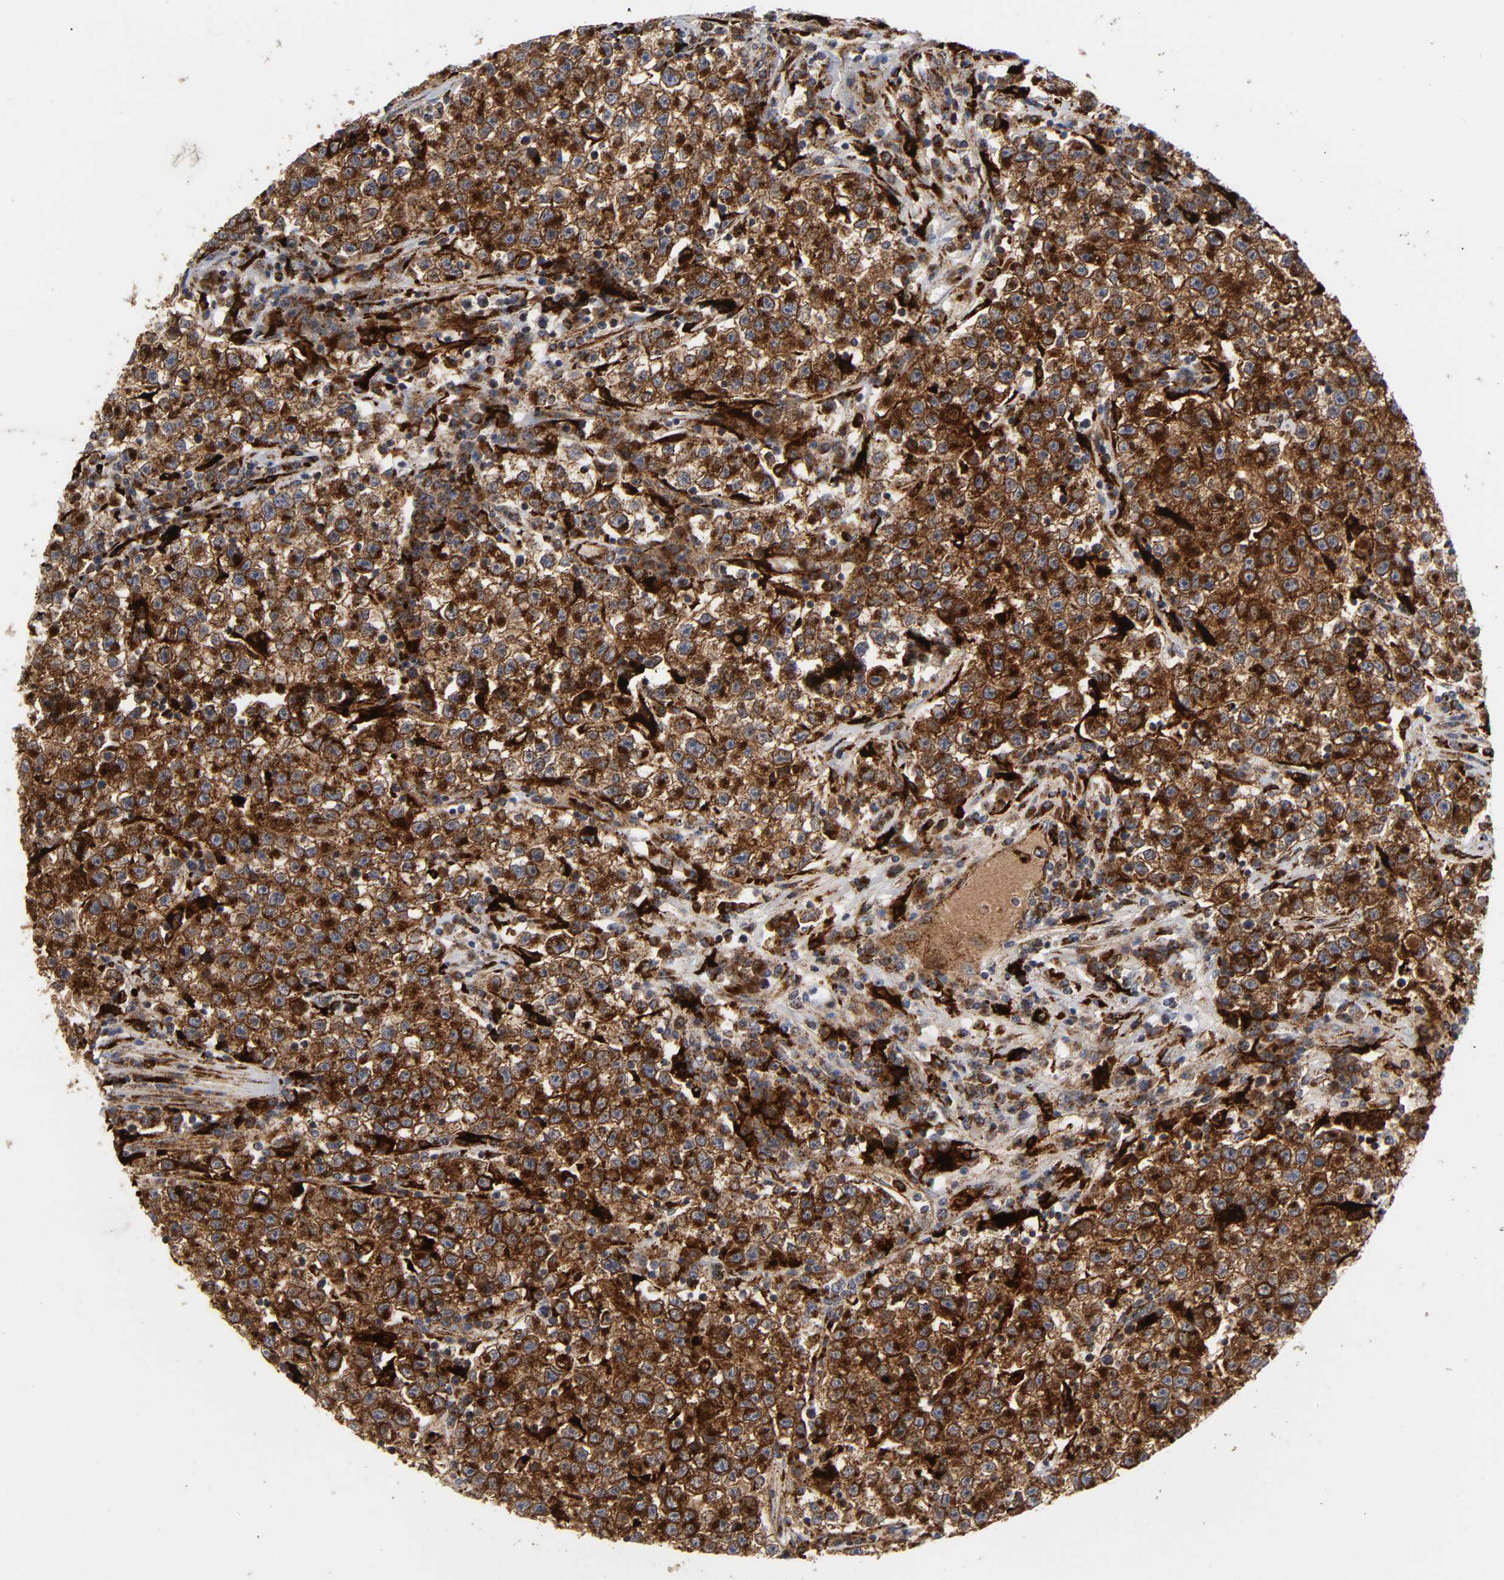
{"staining": {"intensity": "strong", "quantity": ">75%", "location": "cytoplasmic/membranous"}, "tissue": "testis cancer", "cell_type": "Tumor cells", "image_type": "cancer", "snomed": [{"axis": "morphology", "description": "Seminoma, NOS"}, {"axis": "topography", "description": "Testis"}], "caption": "Tumor cells demonstrate high levels of strong cytoplasmic/membranous expression in approximately >75% of cells in testis seminoma.", "gene": "PSAP", "patient": {"sex": "male", "age": 22}}